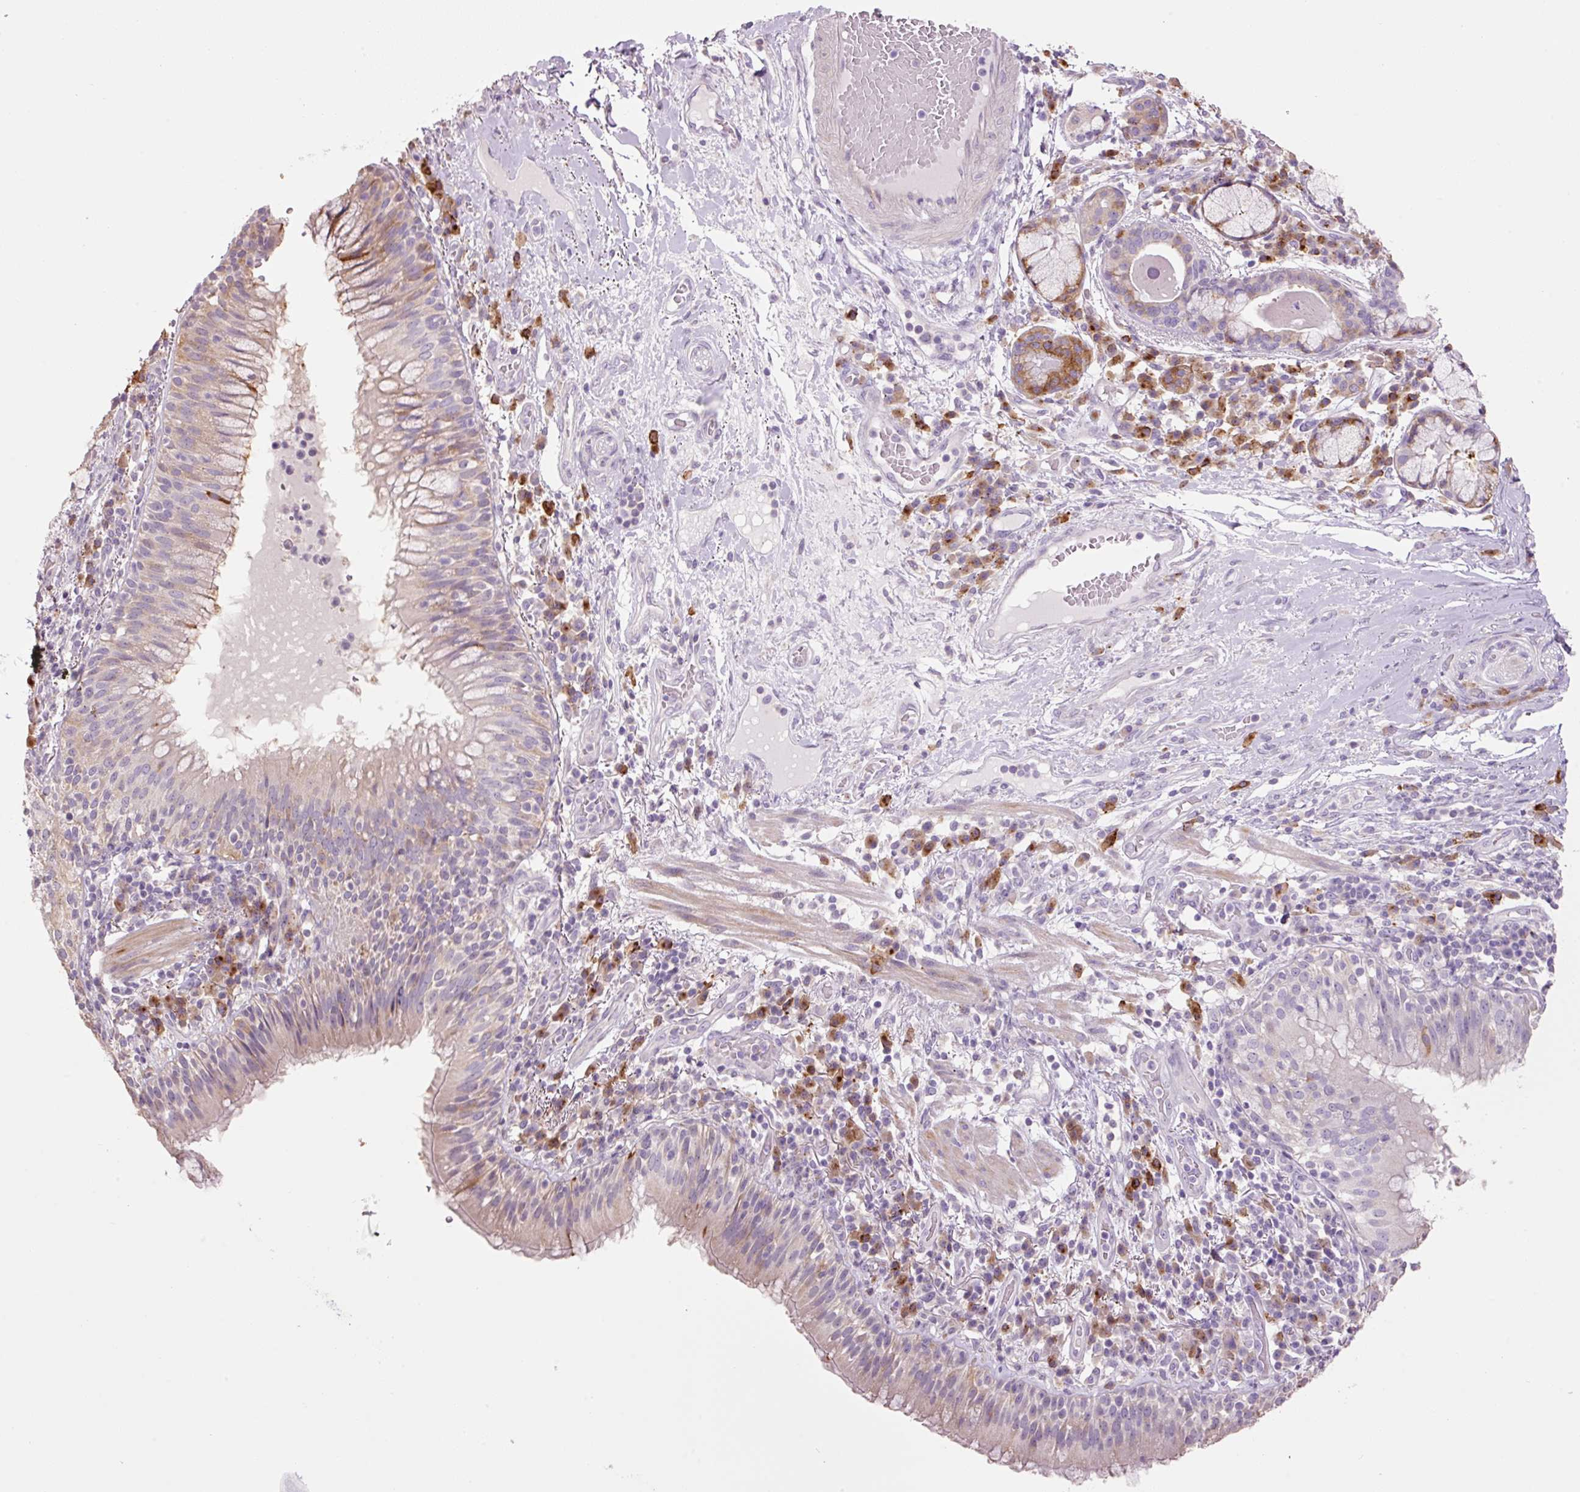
{"staining": {"intensity": "moderate", "quantity": "<25%", "location": "cytoplasmic/membranous"}, "tissue": "bronchus", "cell_type": "Respiratory epithelial cells", "image_type": "normal", "snomed": [{"axis": "morphology", "description": "Normal tissue, NOS"}, {"axis": "topography", "description": "Cartilage tissue"}, {"axis": "topography", "description": "Bronchus"}], "caption": "Human bronchus stained with a brown dye demonstrates moderate cytoplasmic/membranous positive staining in about <25% of respiratory epithelial cells.", "gene": "HAX1", "patient": {"sex": "male", "age": 56}}